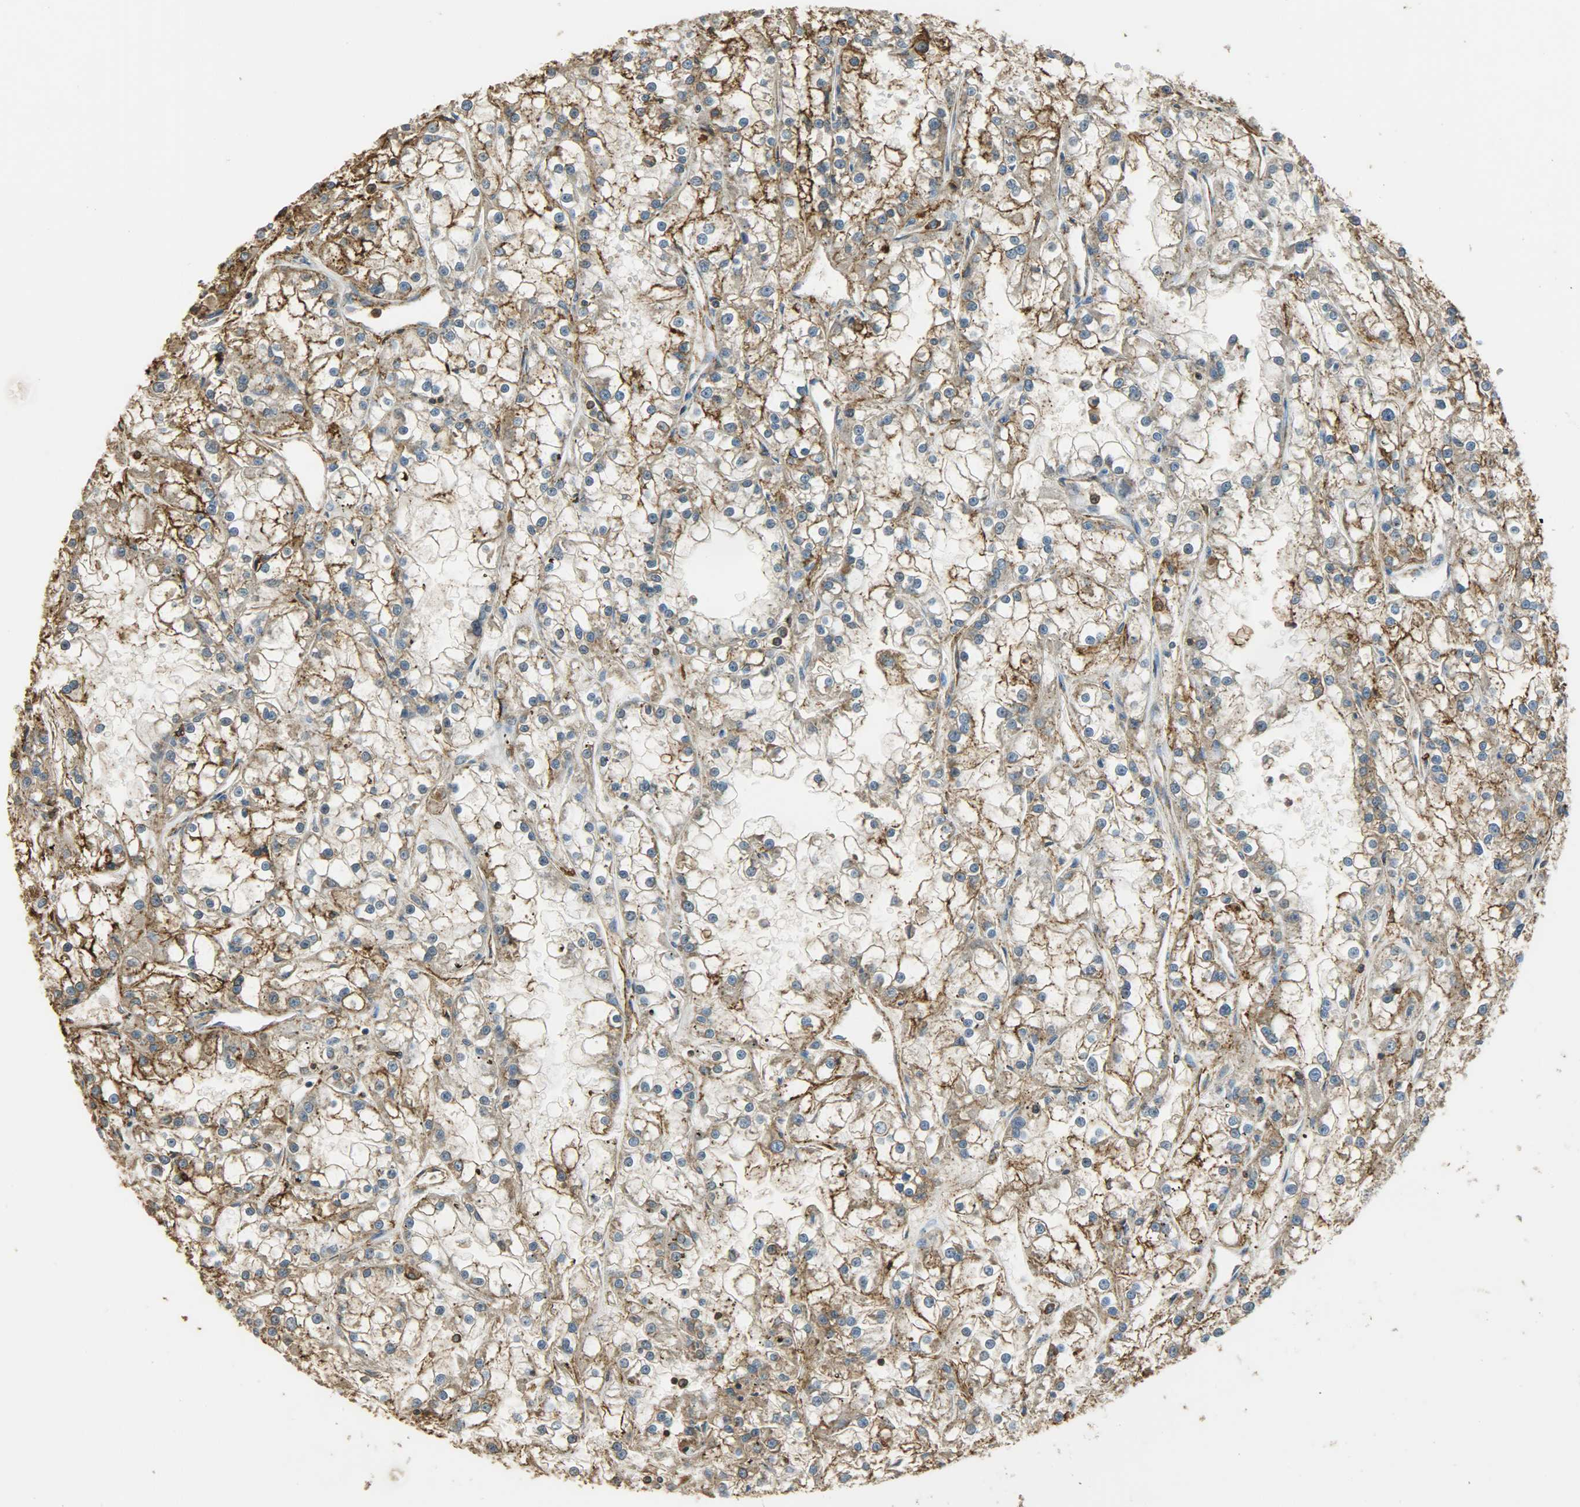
{"staining": {"intensity": "strong", "quantity": "25%-75%", "location": "cytoplasmic/membranous"}, "tissue": "renal cancer", "cell_type": "Tumor cells", "image_type": "cancer", "snomed": [{"axis": "morphology", "description": "Adenocarcinoma, NOS"}, {"axis": "topography", "description": "Kidney"}], "caption": "Renal cancer (adenocarcinoma) stained for a protein reveals strong cytoplasmic/membranous positivity in tumor cells.", "gene": "ANXA6", "patient": {"sex": "female", "age": 52}}